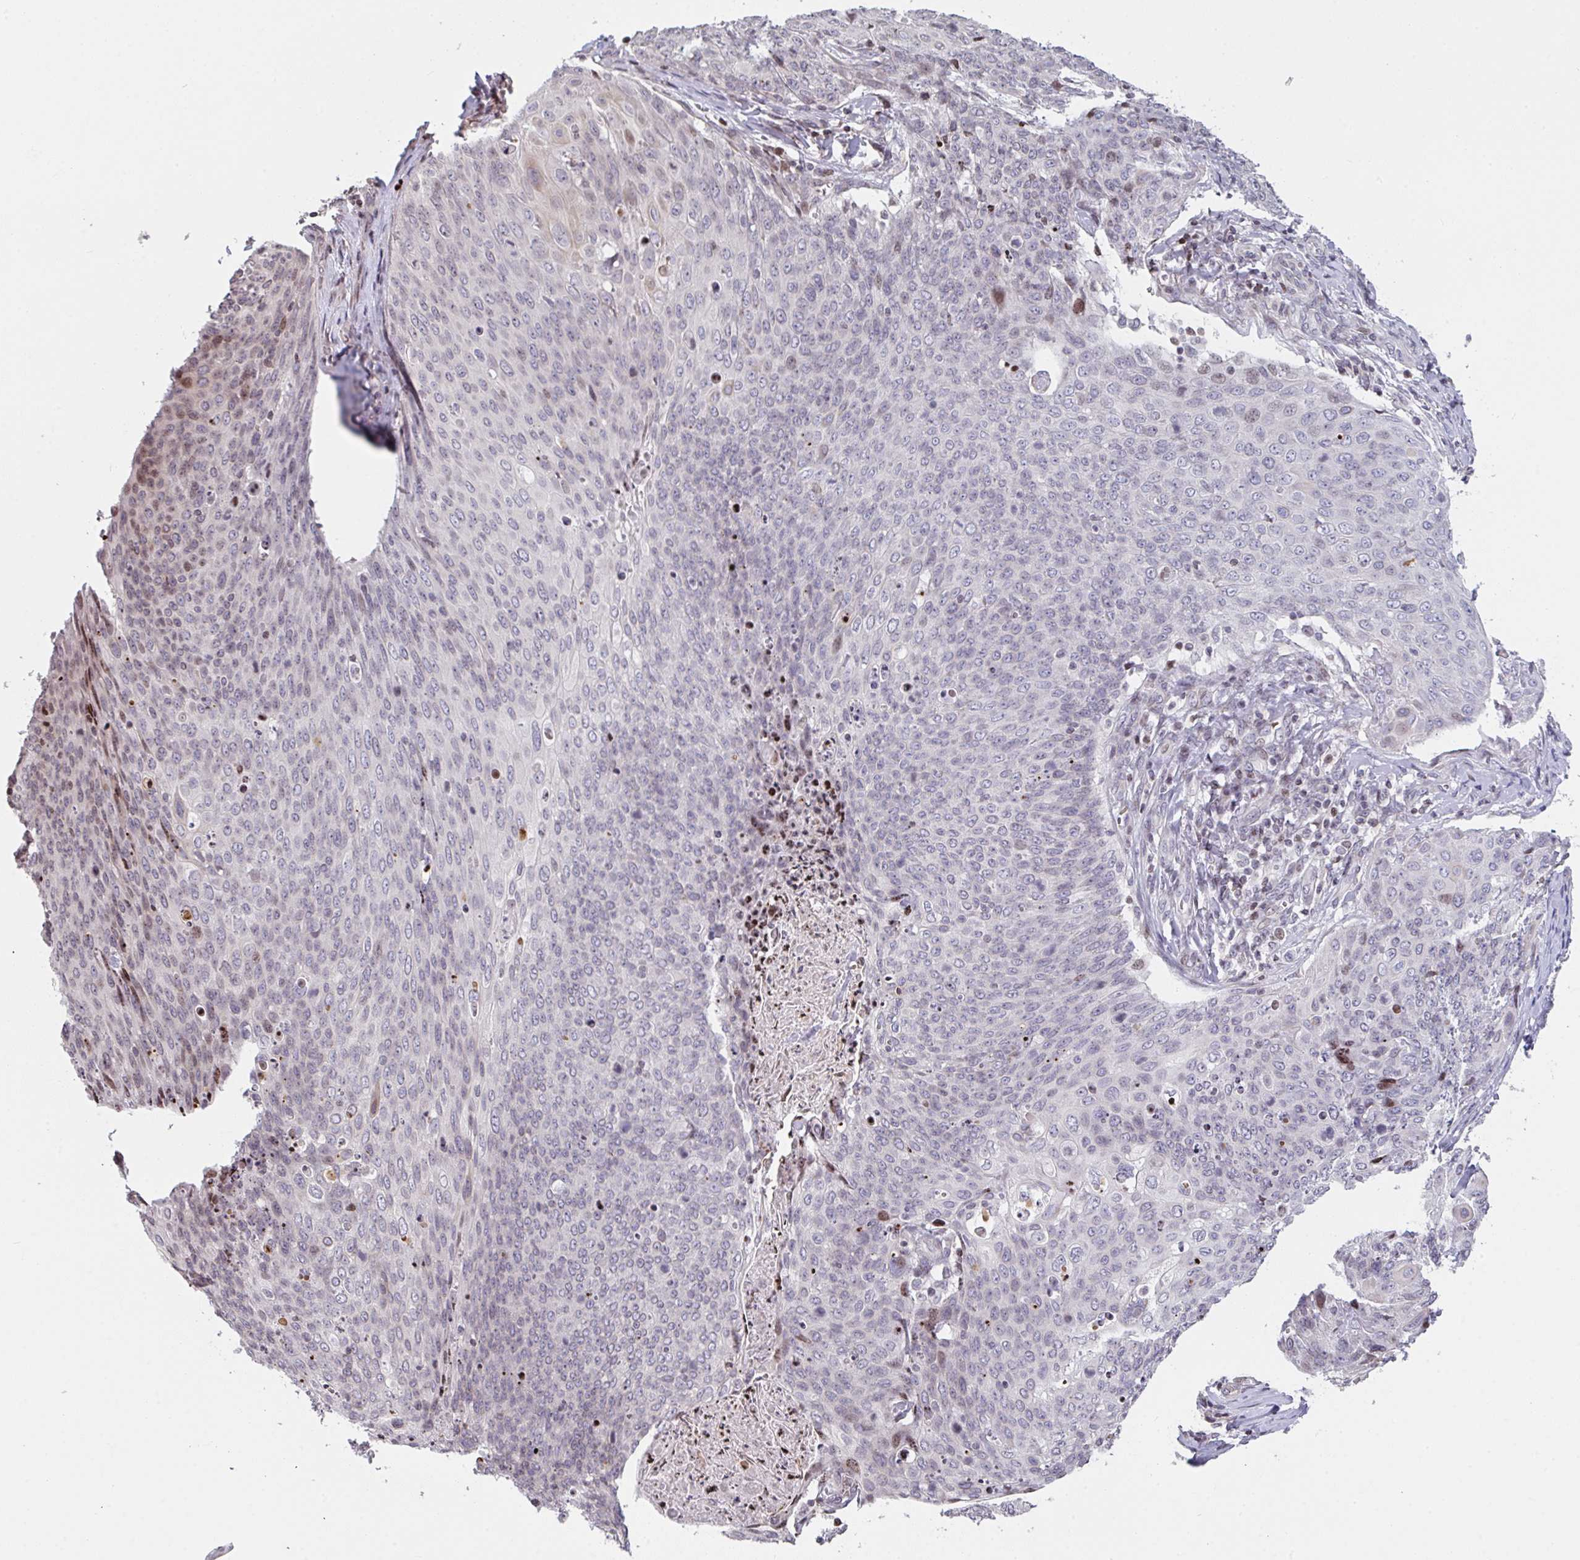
{"staining": {"intensity": "weak", "quantity": "<25%", "location": "nuclear"}, "tissue": "skin cancer", "cell_type": "Tumor cells", "image_type": "cancer", "snomed": [{"axis": "morphology", "description": "Squamous cell carcinoma, NOS"}, {"axis": "topography", "description": "Skin"}, {"axis": "topography", "description": "Vulva"}], "caption": "Photomicrograph shows no significant protein staining in tumor cells of skin cancer. (DAB immunohistochemistry, high magnification).", "gene": "PCDHB8", "patient": {"sex": "female", "age": 85}}